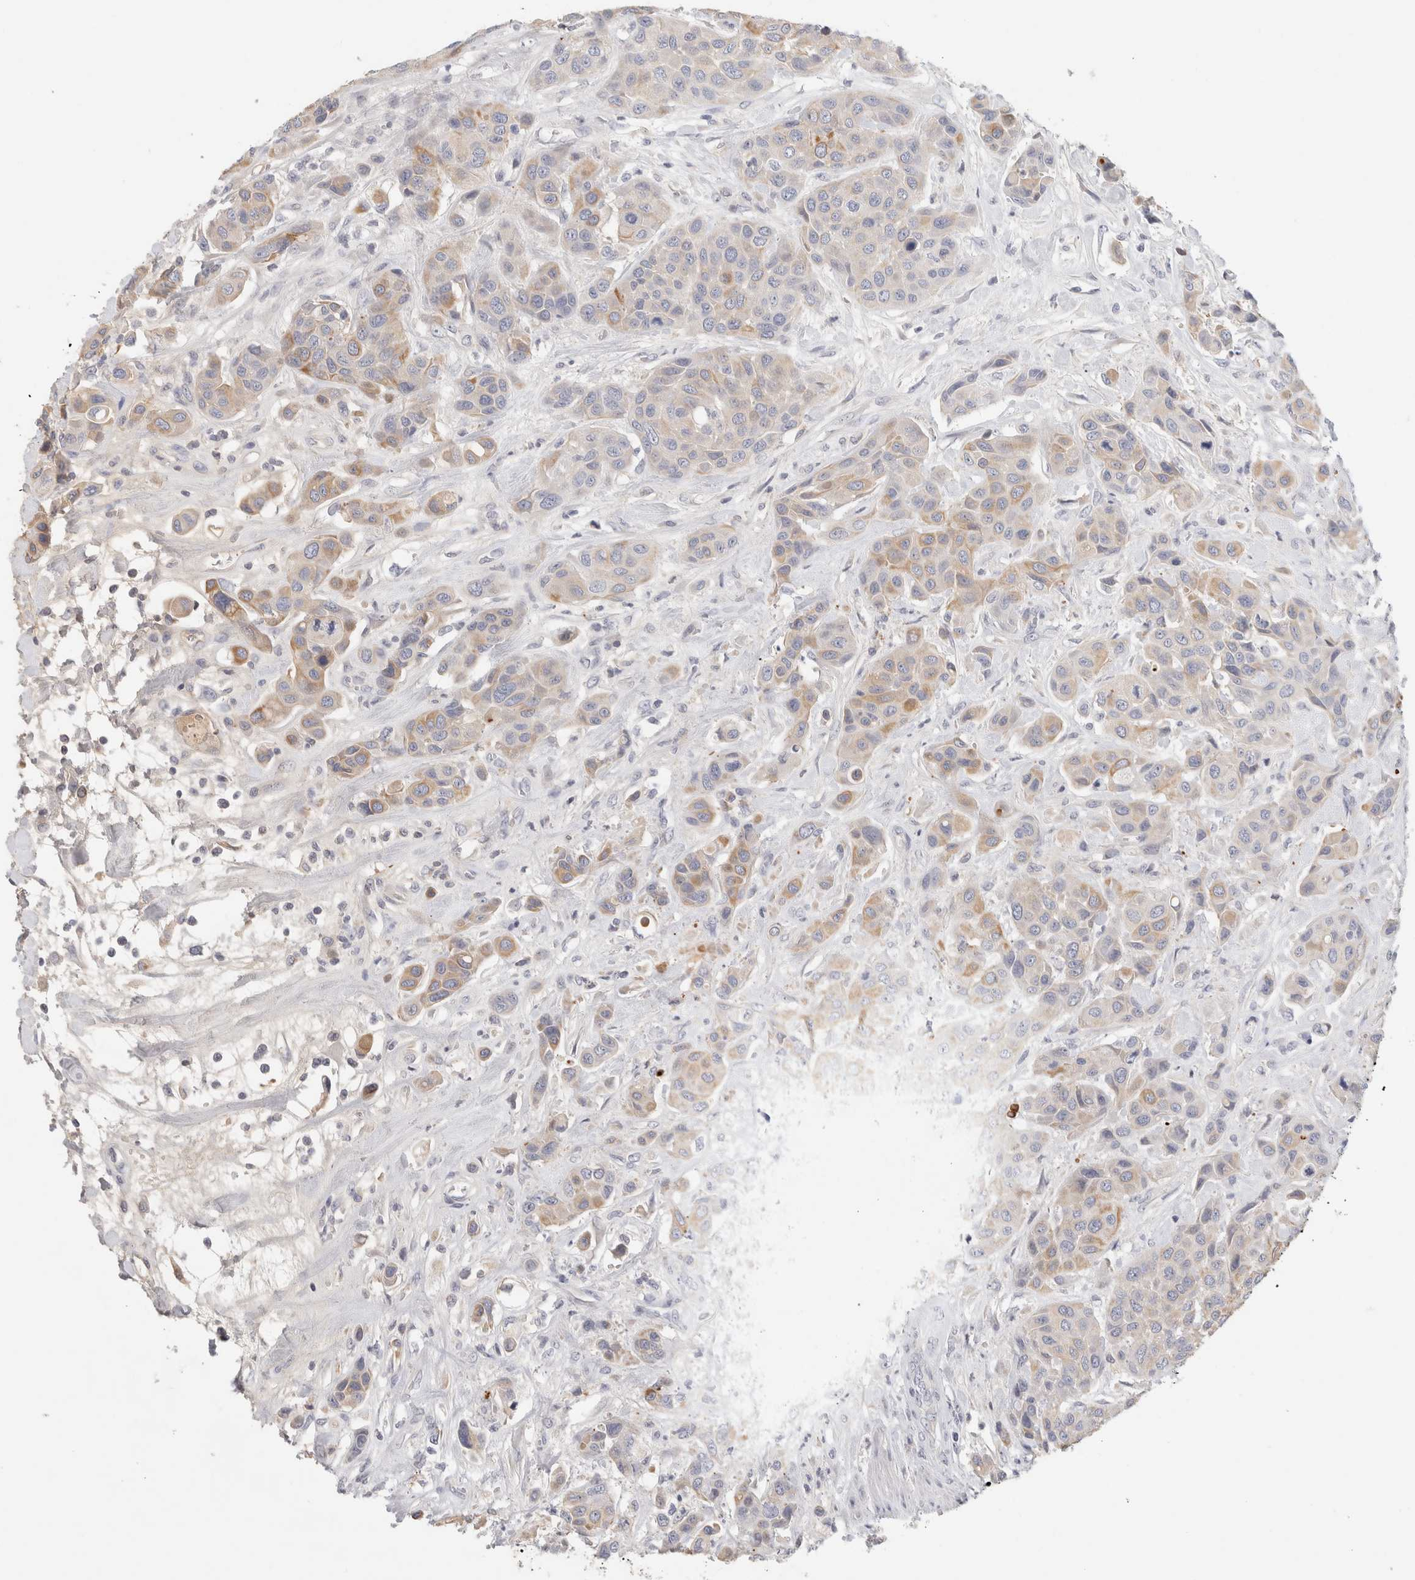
{"staining": {"intensity": "weak", "quantity": "25%-75%", "location": "cytoplasmic/membranous"}, "tissue": "urothelial cancer", "cell_type": "Tumor cells", "image_type": "cancer", "snomed": [{"axis": "morphology", "description": "Urothelial carcinoma, High grade"}, {"axis": "topography", "description": "Urinary bladder"}], "caption": "Urothelial cancer tissue reveals weak cytoplasmic/membranous expression in about 25%-75% of tumor cells, visualized by immunohistochemistry.", "gene": "STK31", "patient": {"sex": "male", "age": 50}}